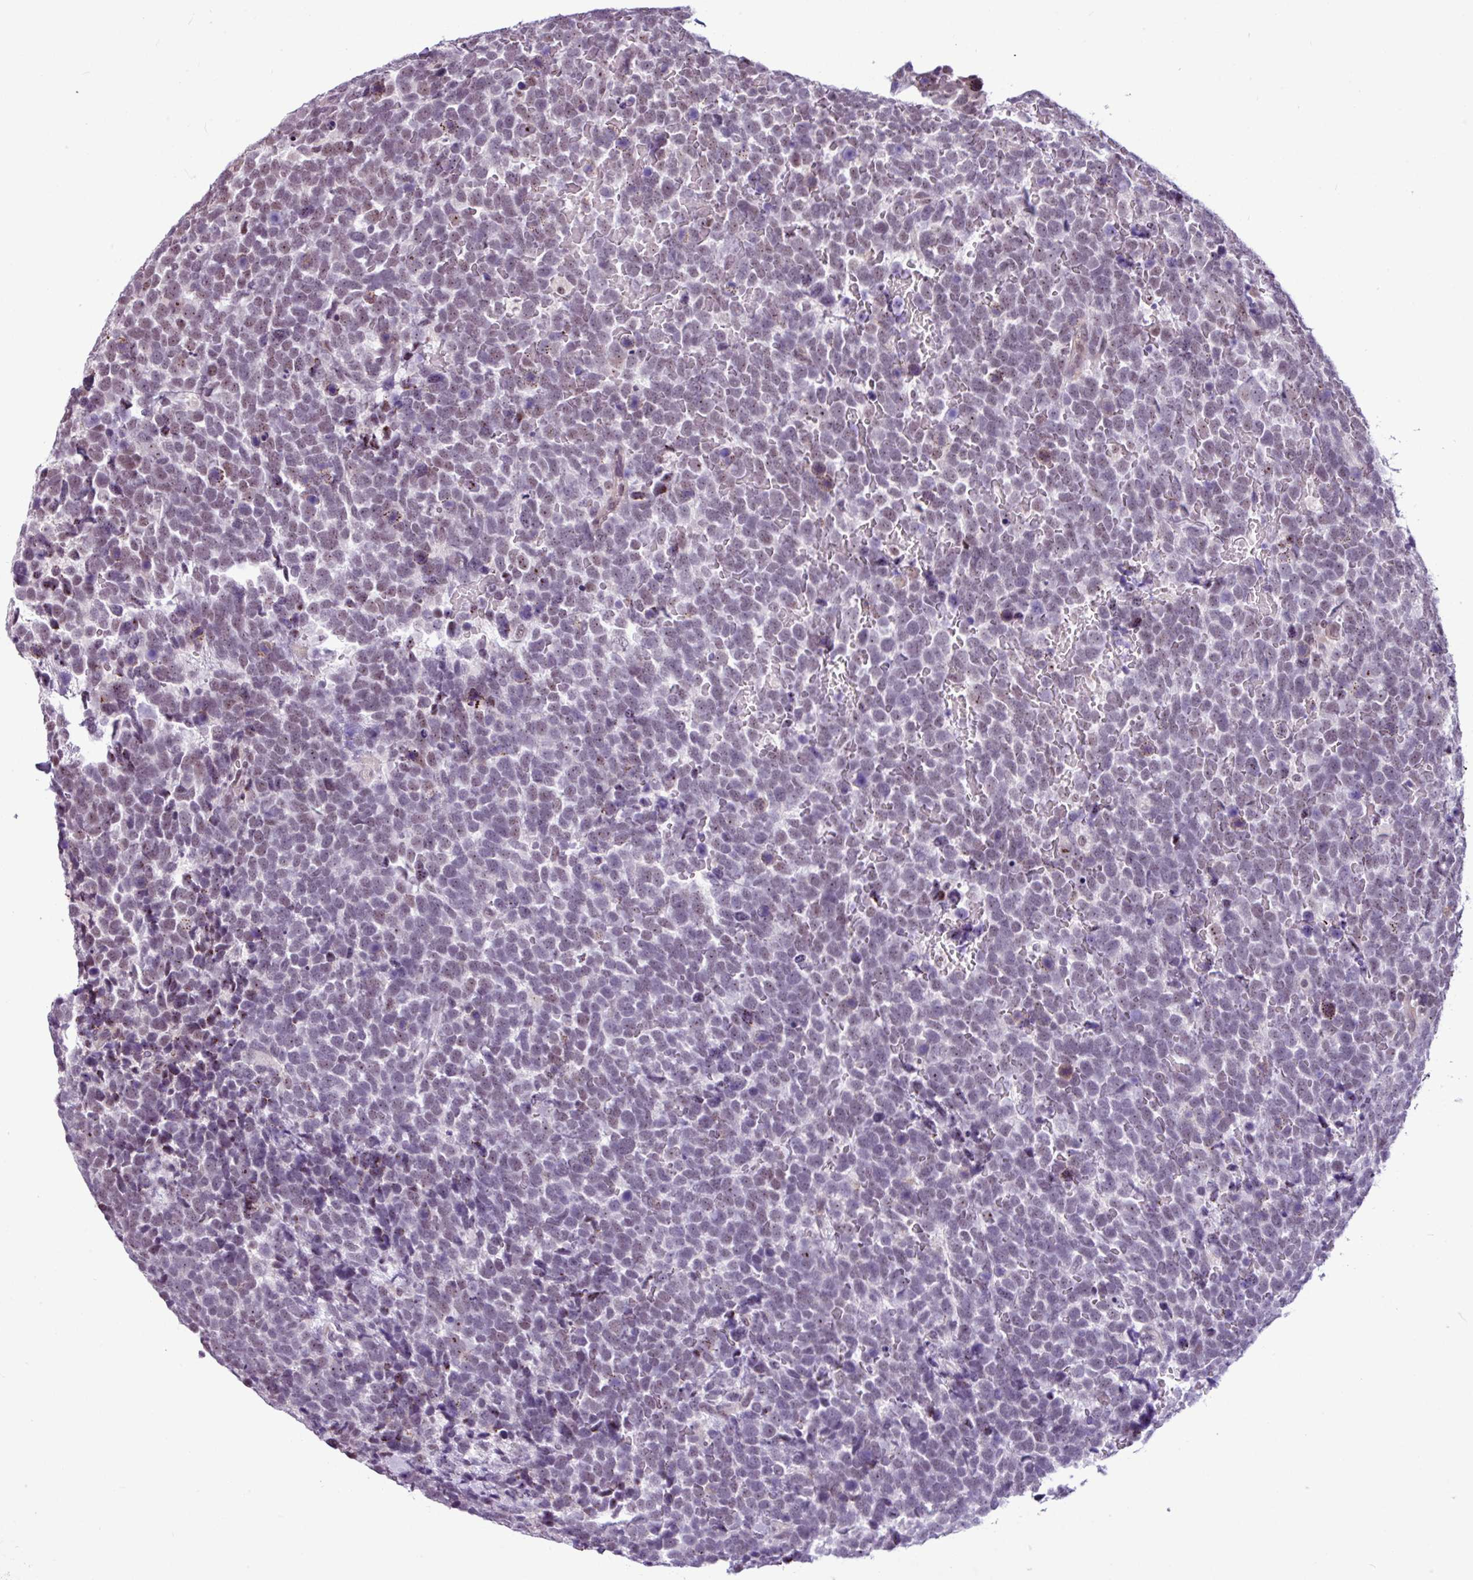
{"staining": {"intensity": "moderate", "quantity": "<25%", "location": "nuclear"}, "tissue": "urothelial cancer", "cell_type": "Tumor cells", "image_type": "cancer", "snomed": [{"axis": "morphology", "description": "Urothelial carcinoma, High grade"}, {"axis": "topography", "description": "Urinary bladder"}], "caption": "An immunohistochemistry (IHC) histopathology image of tumor tissue is shown. Protein staining in brown highlights moderate nuclear positivity in urothelial carcinoma (high-grade) within tumor cells. The protein of interest is shown in brown color, while the nuclei are stained blue.", "gene": "UTP18", "patient": {"sex": "female", "age": 82}}